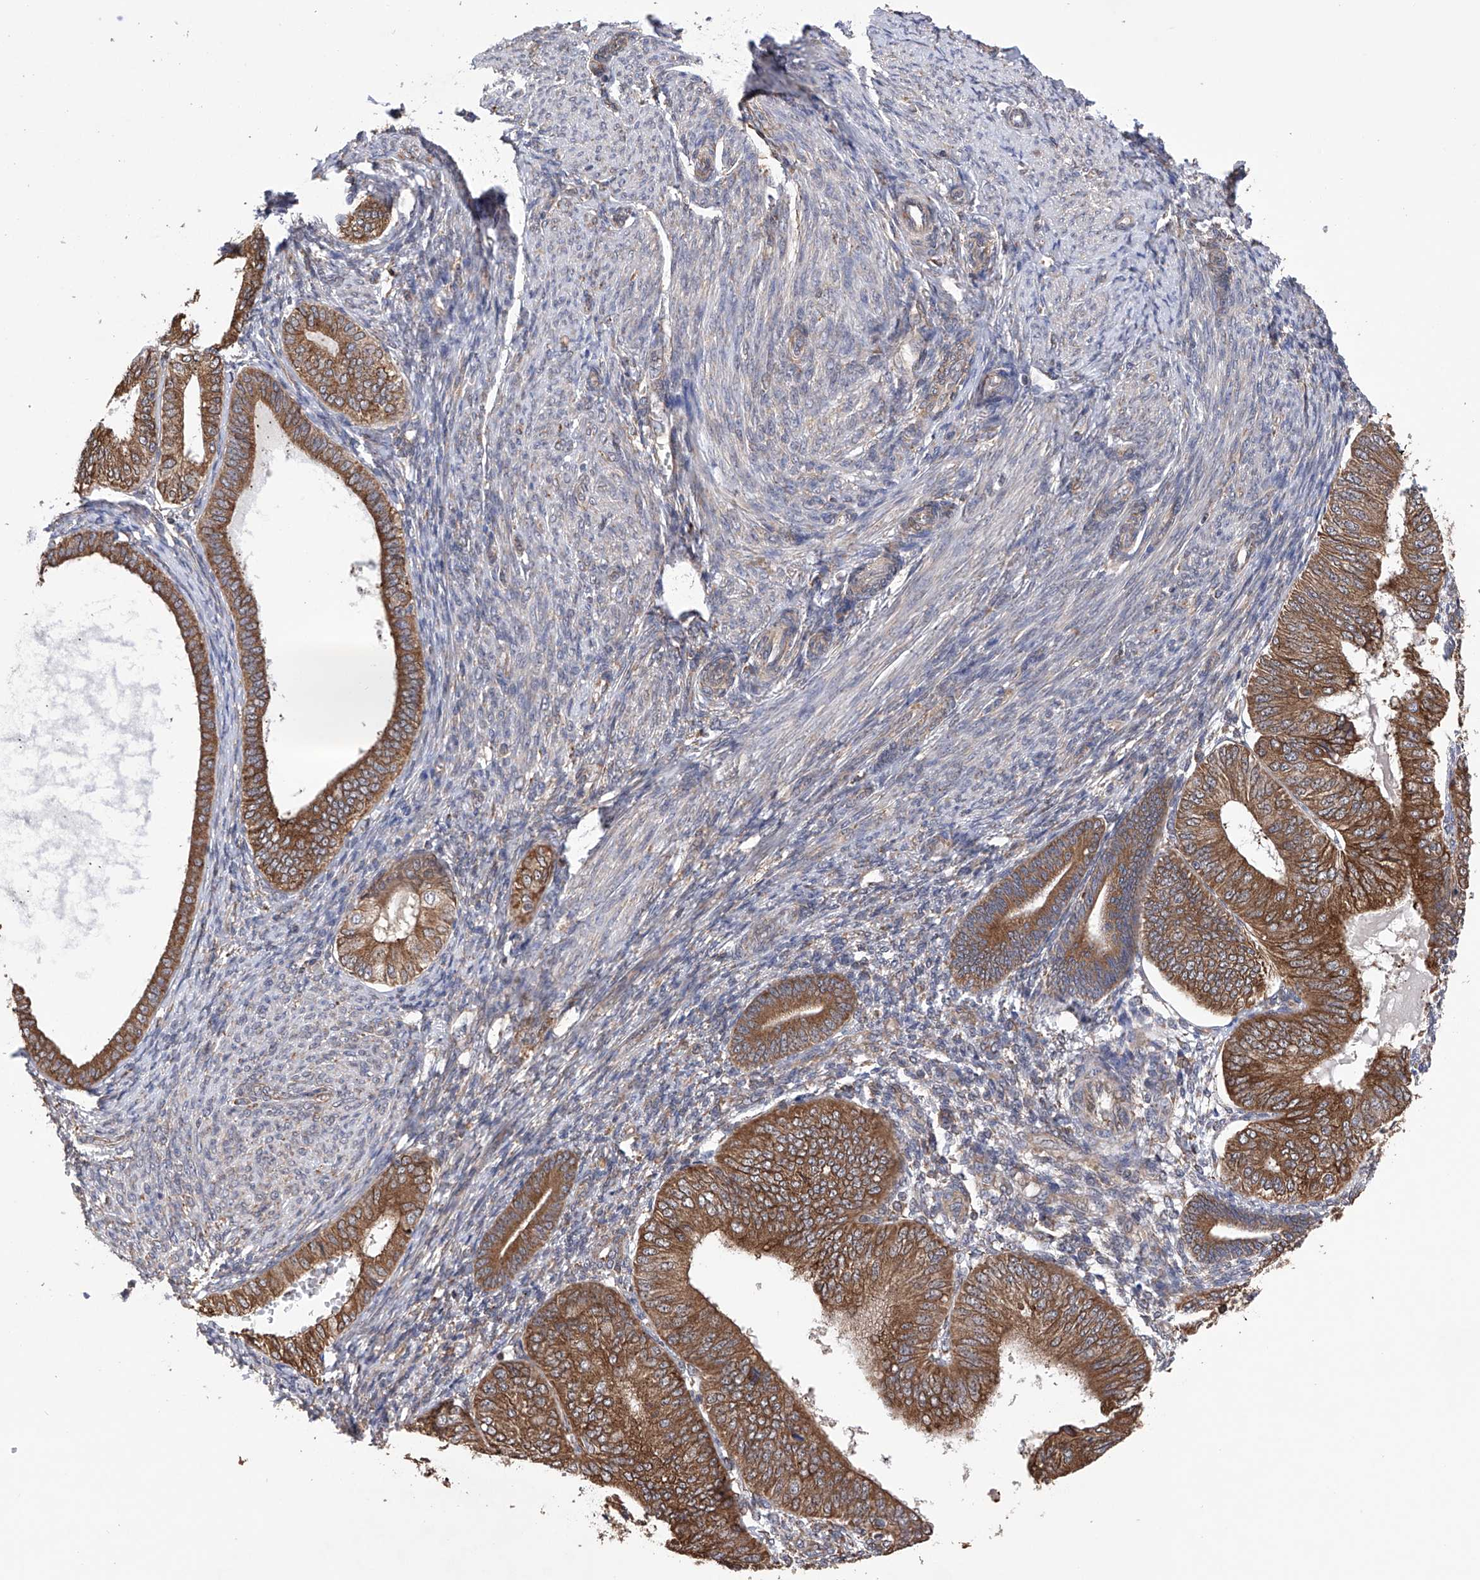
{"staining": {"intensity": "moderate", "quantity": ">75%", "location": "cytoplasmic/membranous"}, "tissue": "endometrial cancer", "cell_type": "Tumor cells", "image_type": "cancer", "snomed": [{"axis": "morphology", "description": "Adenocarcinoma, NOS"}, {"axis": "topography", "description": "Endometrium"}], "caption": "About >75% of tumor cells in adenocarcinoma (endometrial) demonstrate moderate cytoplasmic/membranous protein positivity as visualized by brown immunohistochemical staining.", "gene": "DNAH8", "patient": {"sex": "female", "age": 58}}